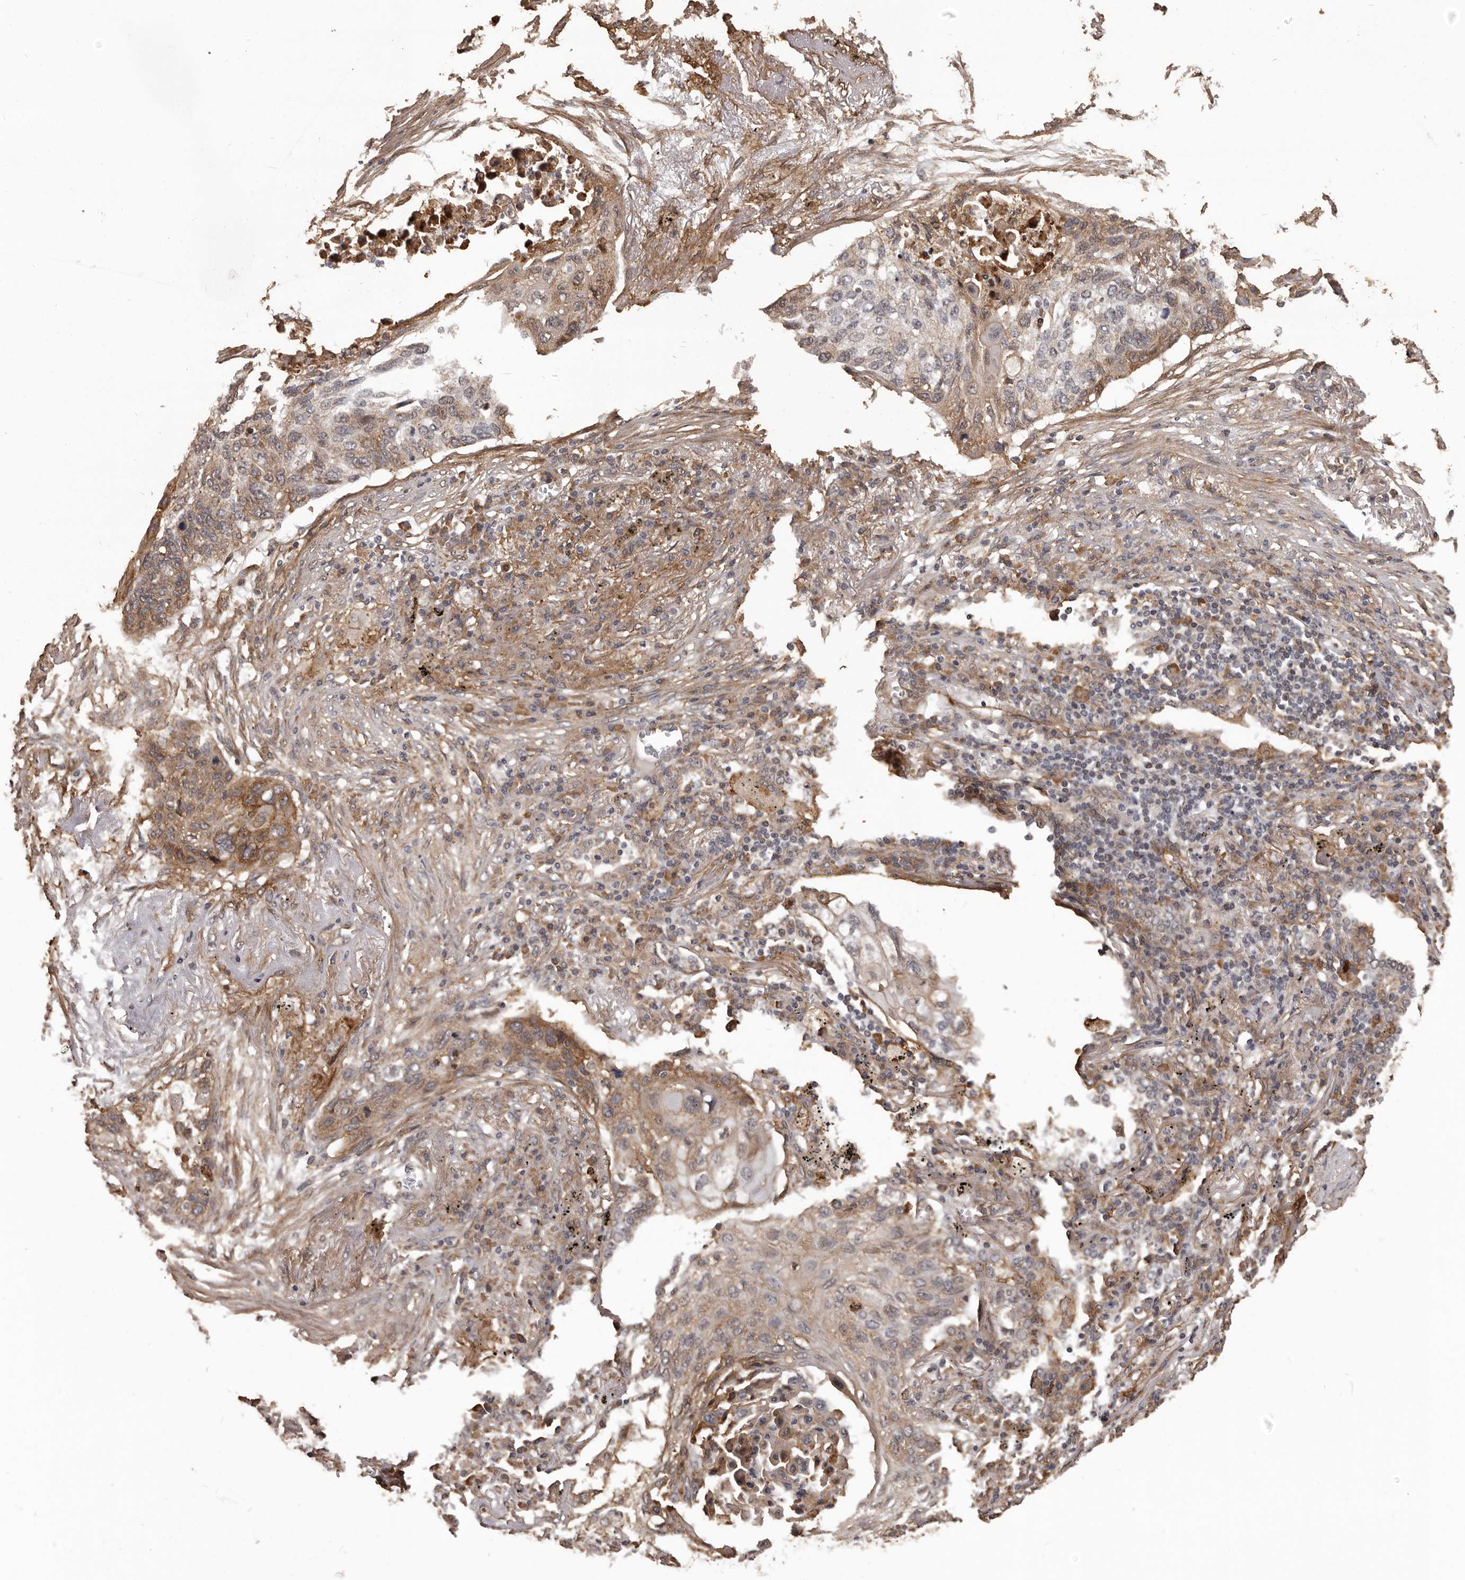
{"staining": {"intensity": "moderate", "quantity": "<25%", "location": "cytoplasmic/membranous"}, "tissue": "lung cancer", "cell_type": "Tumor cells", "image_type": "cancer", "snomed": [{"axis": "morphology", "description": "Squamous cell carcinoma, NOS"}, {"axis": "topography", "description": "Lung"}], "caption": "Approximately <25% of tumor cells in lung cancer reveal moderate cytoplasmic/membranous protein staining as visualized by brown immunohistochemical staining.", "gene": "SLITRK6", "patient": {"sex": "female", "age": 63}}